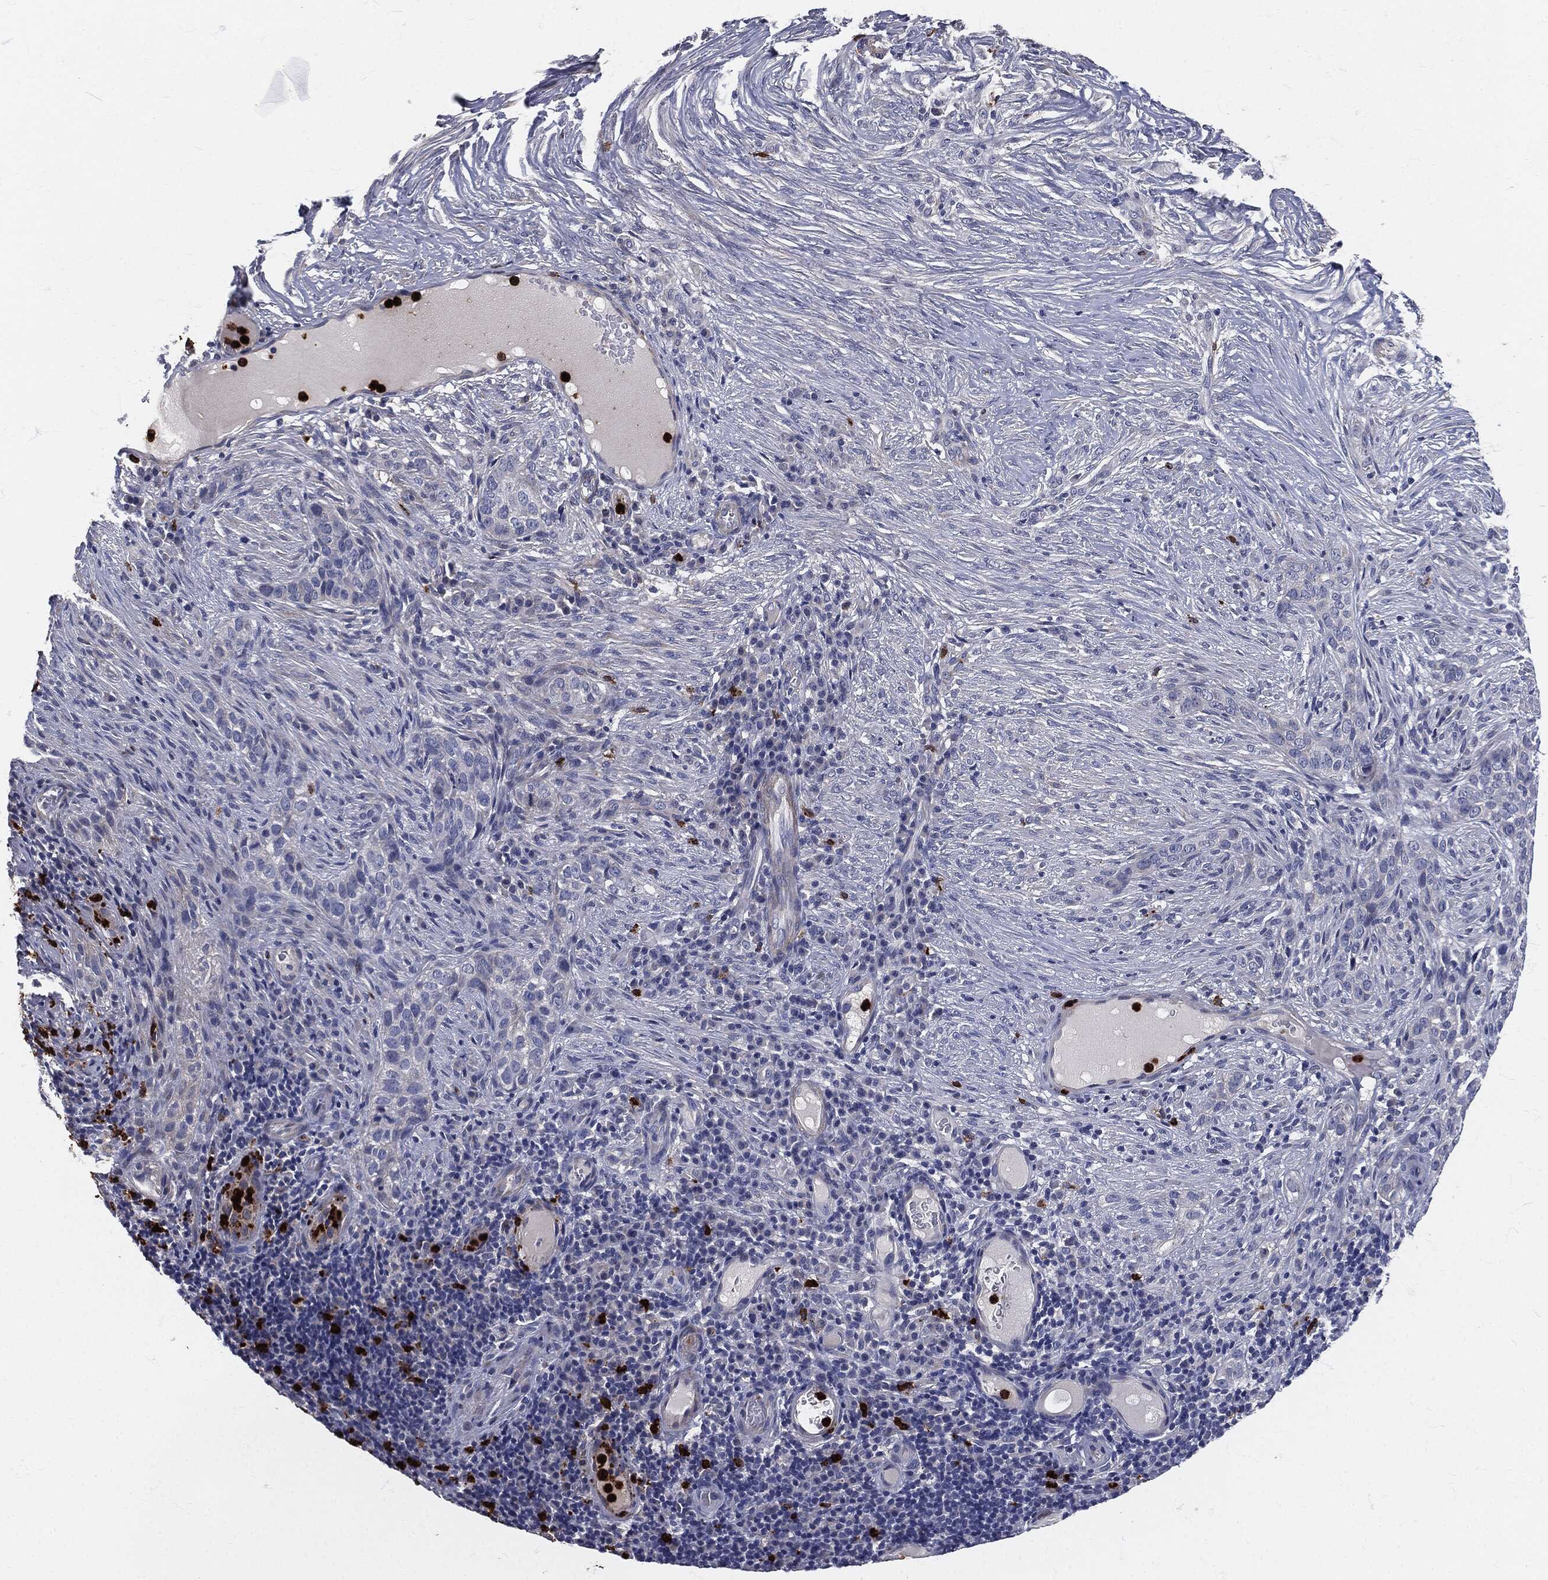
{"staining": {"intensity": "negative", "quantity": "none", "location": "none"}, "tissue": "skin cancer", "cell_type": "Tumor cells", "image_type": "cancer", "snomed": [{"axis": "morphology", "description": "Squamous cell carcinoma, NOS"}, {"axis": "topography", "description": "Skin"}], "caption": "An immunohistochemistry image of skin cancer is shown. There is no staining in tumor cells of skin cancer.", "gene": "MPO", "patient": {"sex": "male", "age": 88}}